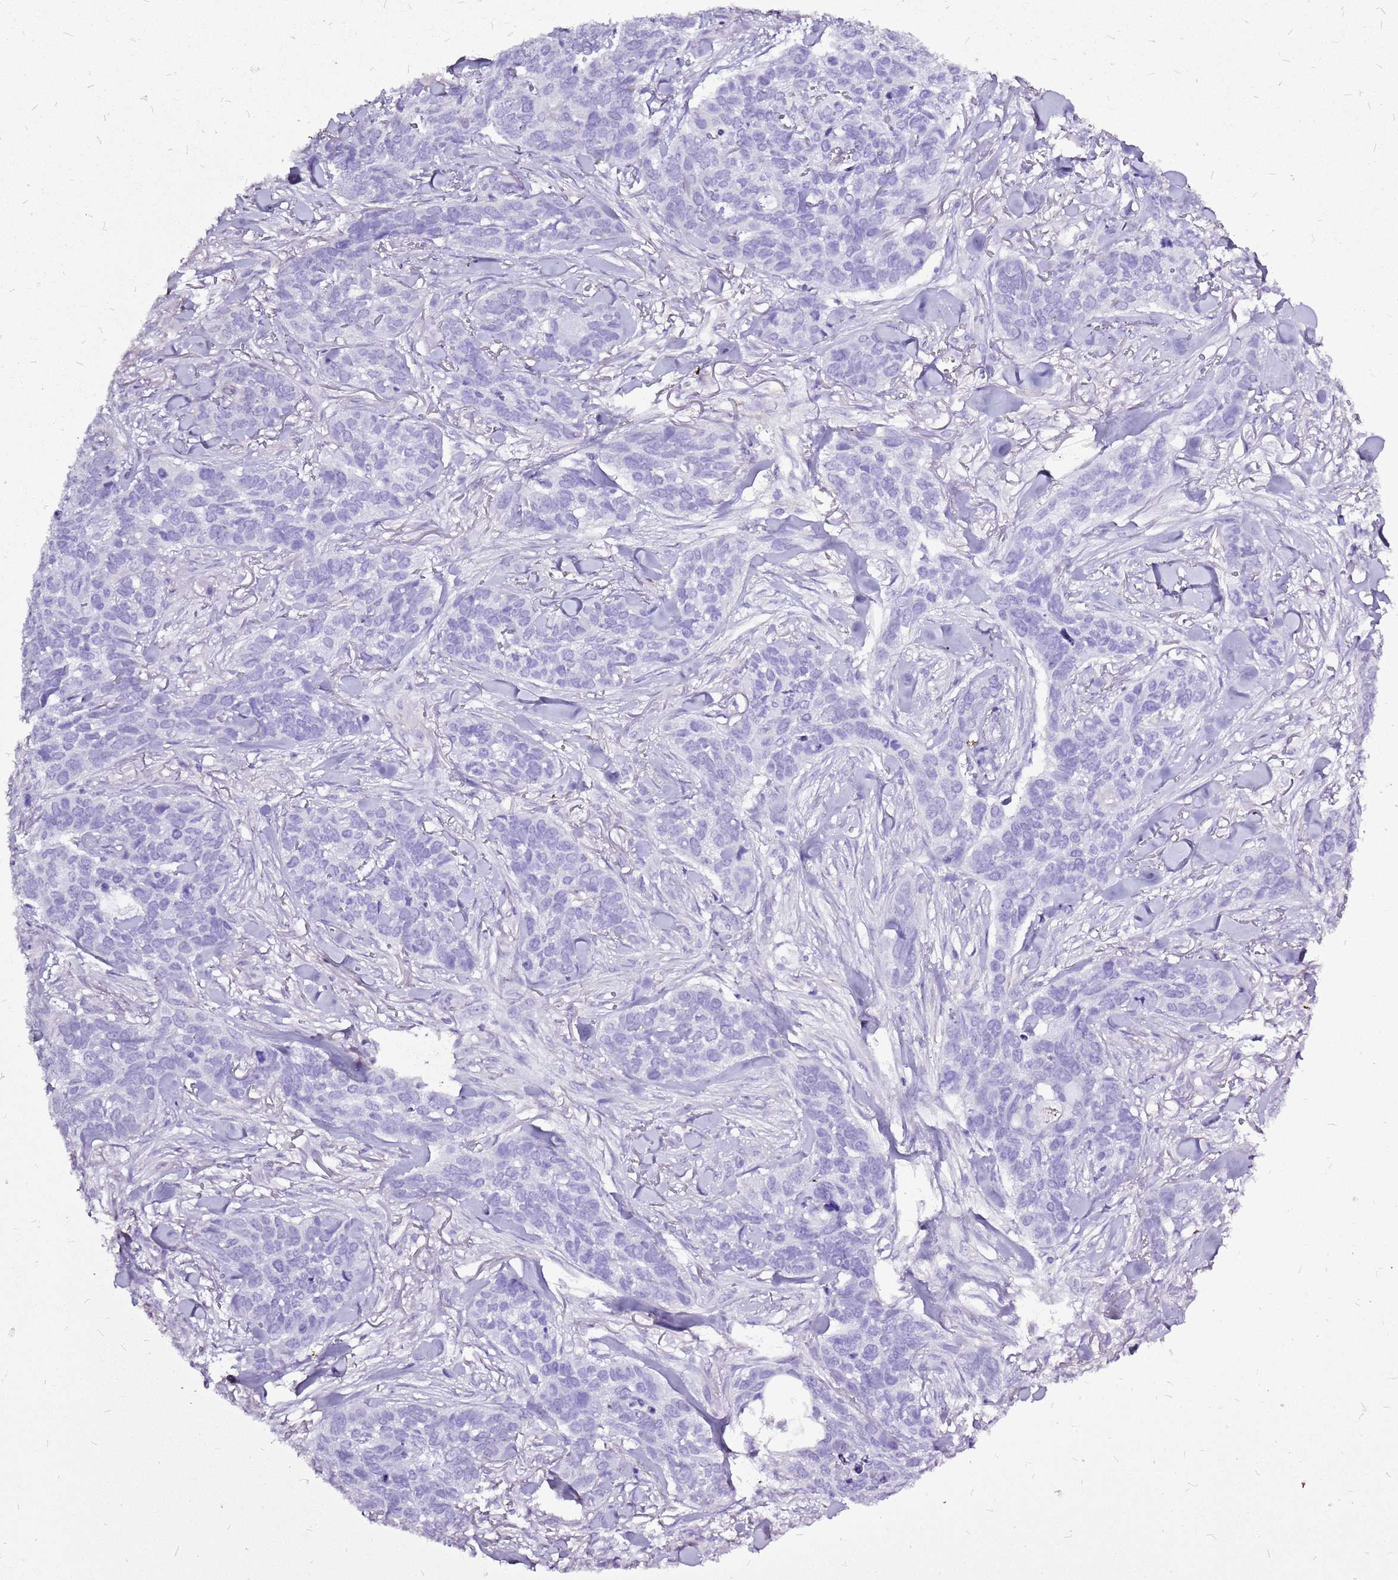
{"staining": {"intensity": "negative", "quantity": "none", "location": "none"}, "tissue": "skin cancer", "cell_type": "Tumor cells", "image_type": "cancer", "snomed": [{"axis": "morphology", "description": "Basal cell carcinoma"}, {"axis": "topography", "description": "Skin"}], "caption": "This photomicrograph is of basal cell carcinoma (skin) stained with immunohistochemistry to label a protein in brown with the nuclei are counter-stained blue. There is no expression in tumor cells.", "gene": "ACSS3", "patient": {"sex": "male", "age": 86}}